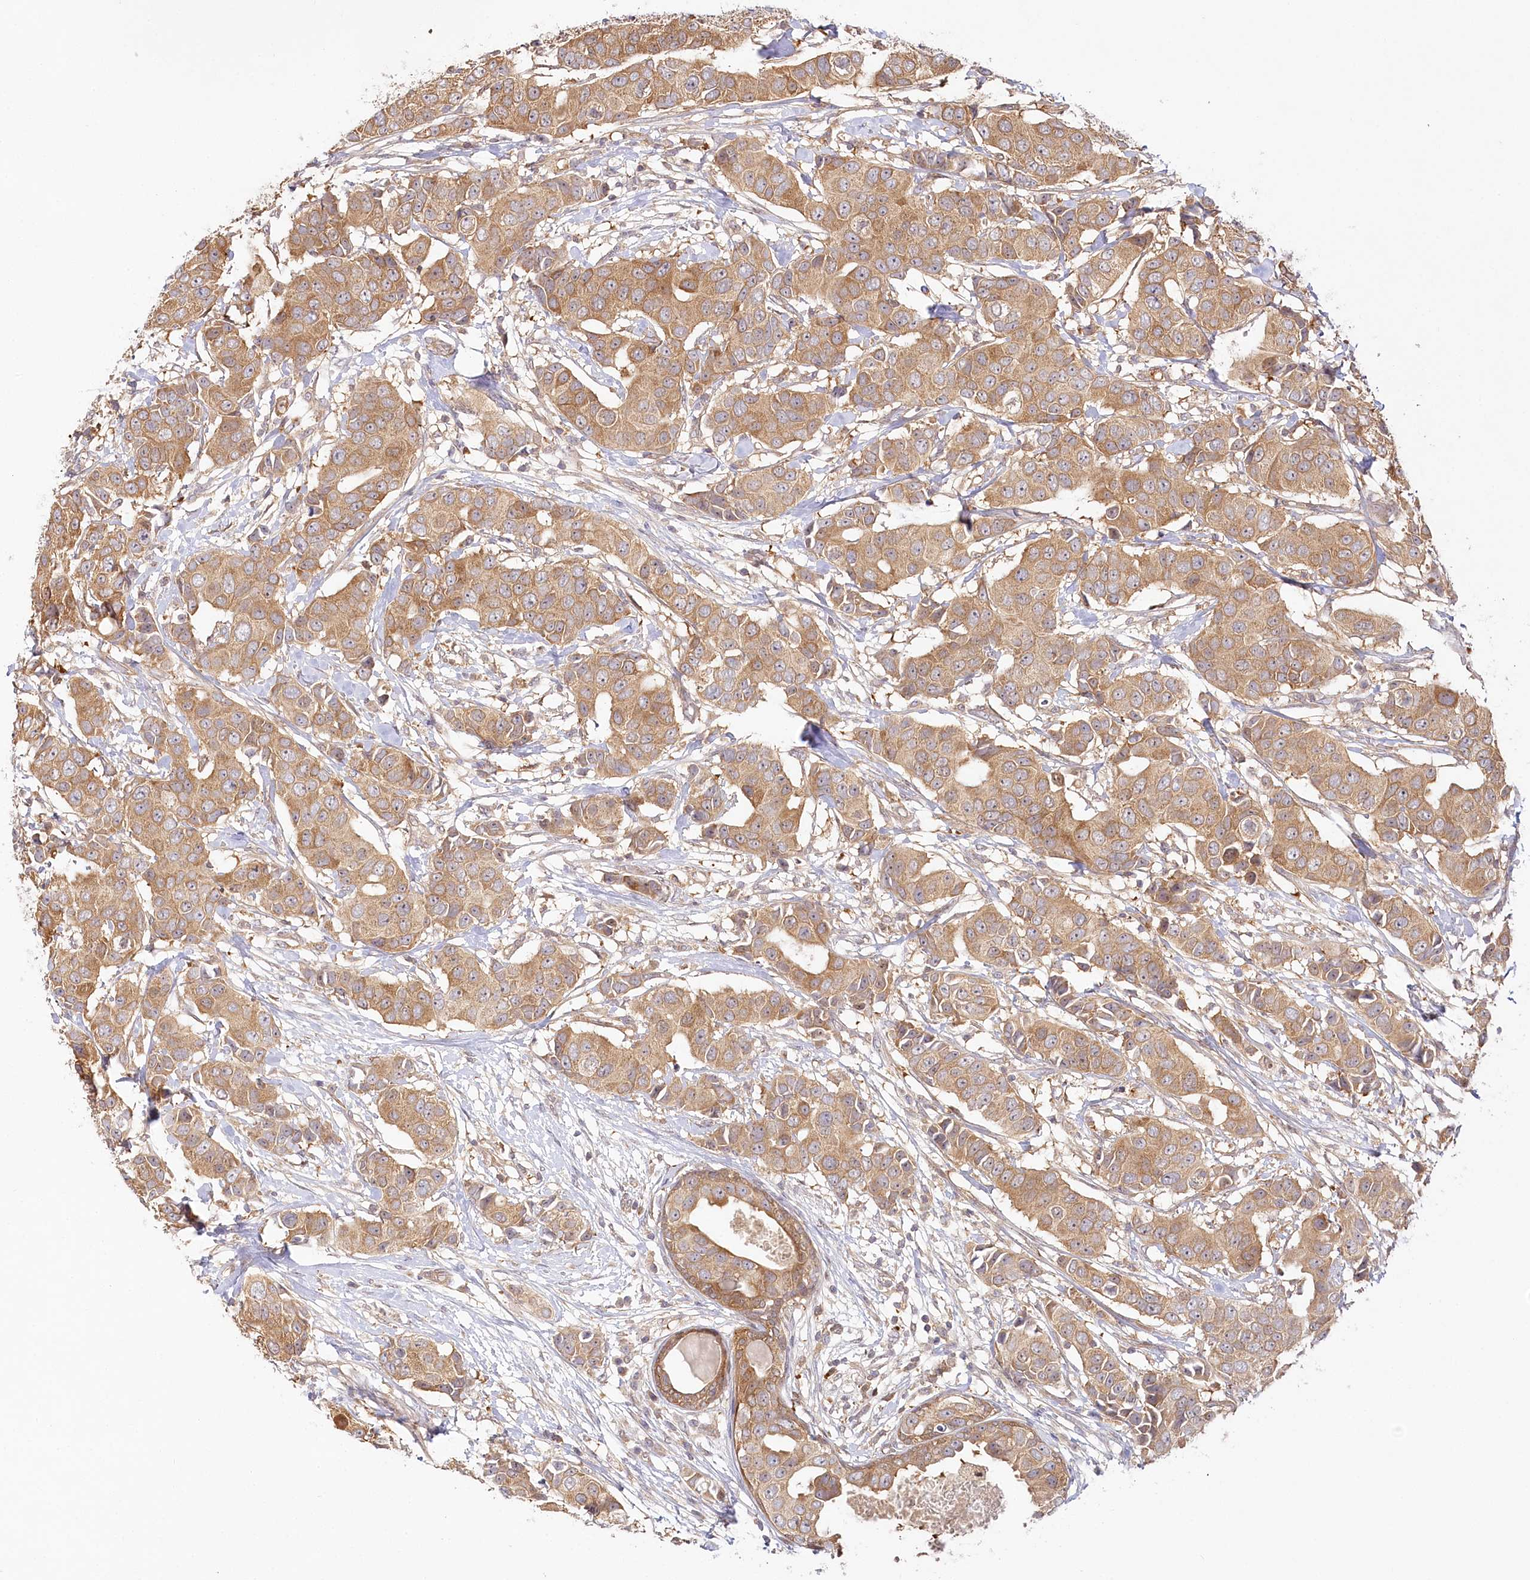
{"staining": {"intensity": "moderate", "quantity": ">75%", "location": "cytoplasmic/membranous"}, "tissue": "breast cancer", "cell_type": "Tumor cells", "image_type": "cancer", "snomed": [{"axis": "morphology", "description": "Normal tissue, NOS"}, {"axis": "morphology", "description": "Duct carcinoma"}, {"axis": "topography", "description": "Breast"}], "caption": "Protein staining by immunohistochemistry (IHC) reveals moderate cytoplasmic/membranous staining in approximately >75% of tumor cells in infiltrating ductal carcinoma (breast).", "gene": "INPP4B", "patient": {"sex": "female", "age": 39}}